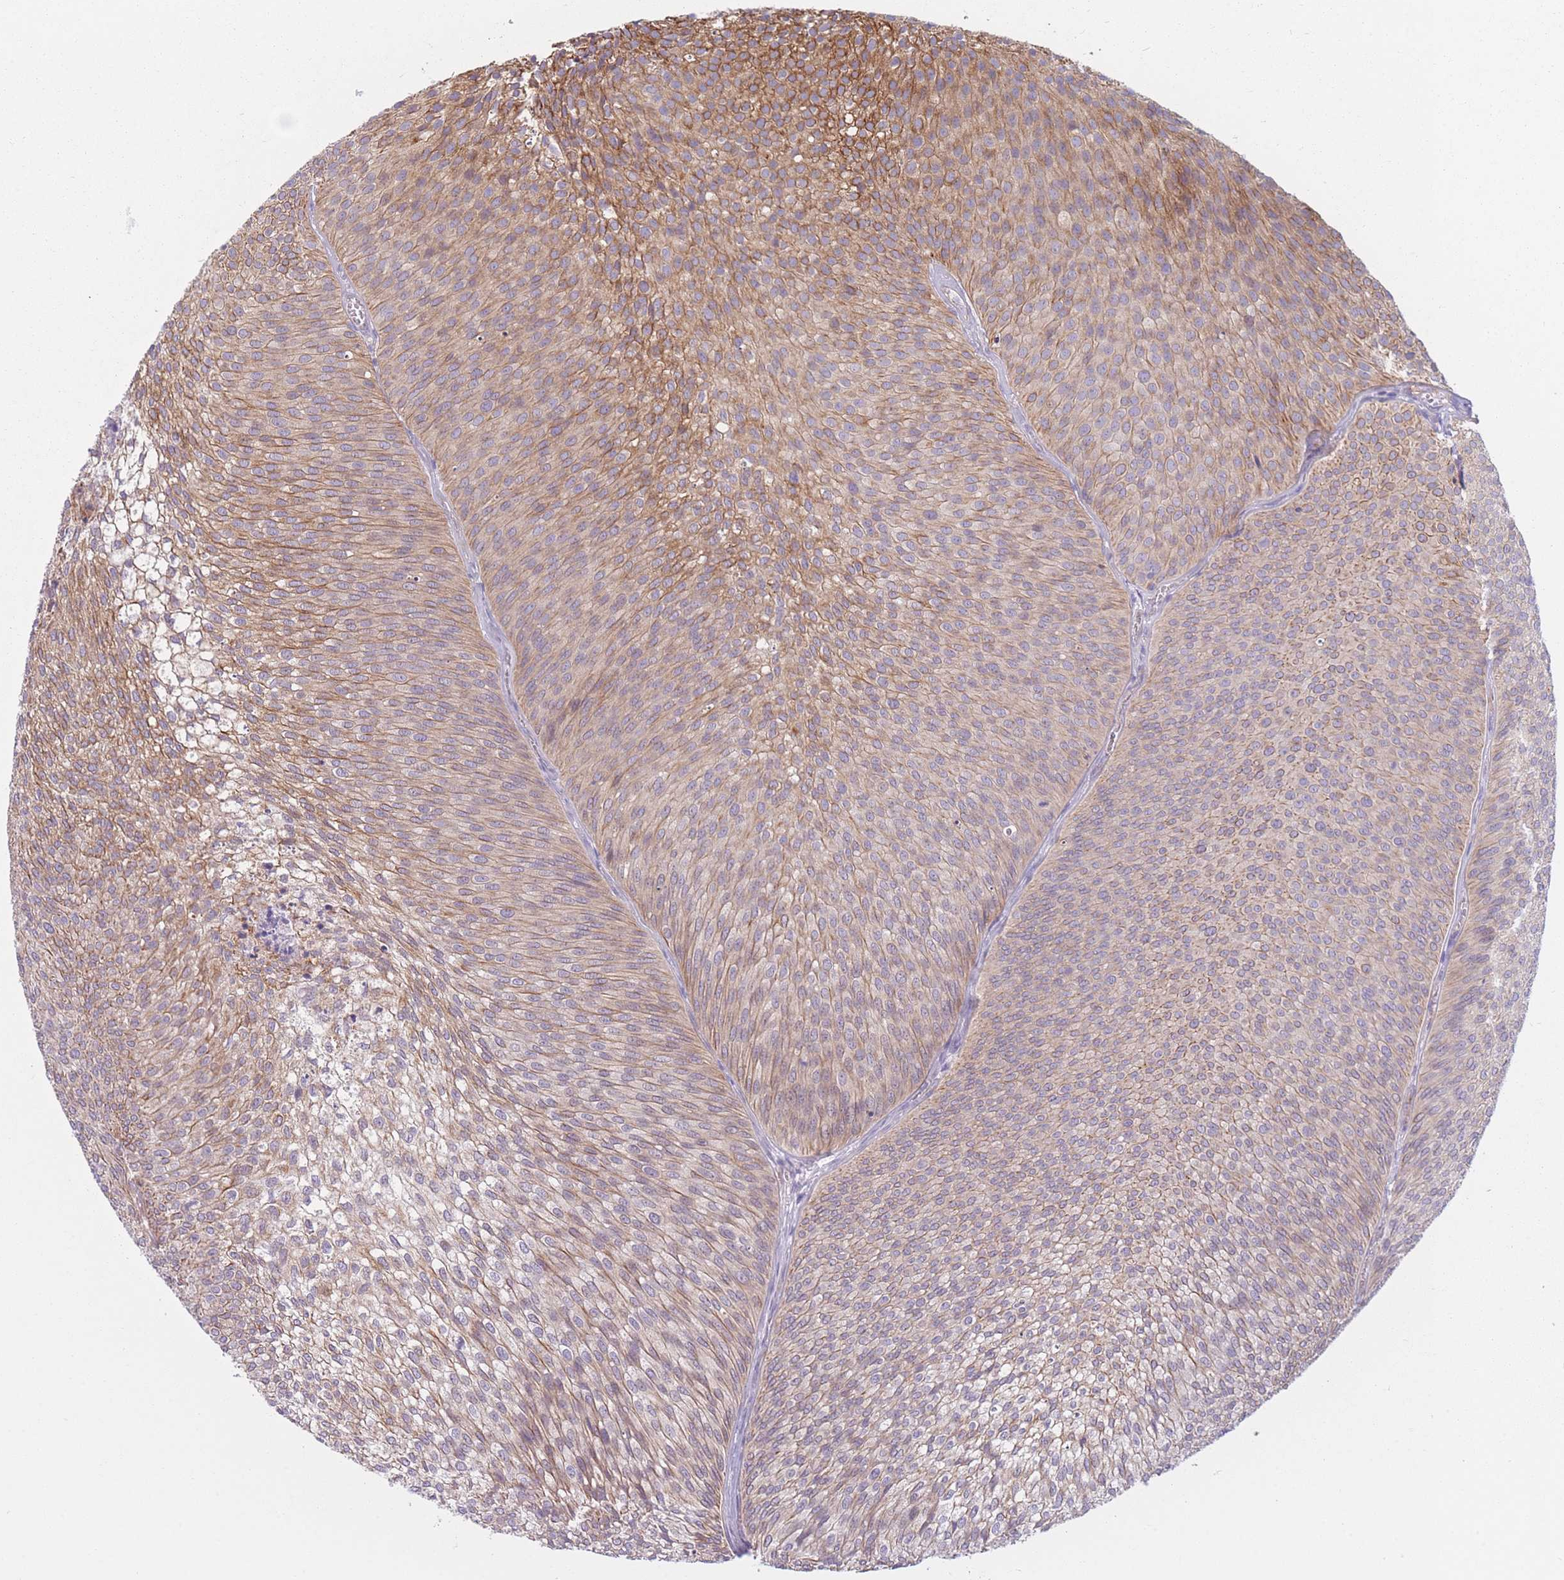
{"staining": {"intensity": "moderate", "quantity": ">75%", "location": "cytoplasmic/membranous"}, "tissue": "urothelial cancer", "cell_type": "Tumor cells", "image_type": "cancer", "snomed": [{"axis": "morphology", "description": "Urothelial carcinoma, Low grade"}, {"axis": "topography", "description": "Urinary bladder"}], "caption": "Moderate cytoplasmic/membranous positivity is seen in about >75% of tumor cells in urothelial carcinoma (low-grade). The staining is performed using DAB brown chromogen to label protein expression. The nuclei are counter-stained blue using hematoxylin.", "gene": "SERPINB3", "patient": {"sex": "male", "age": 91}}